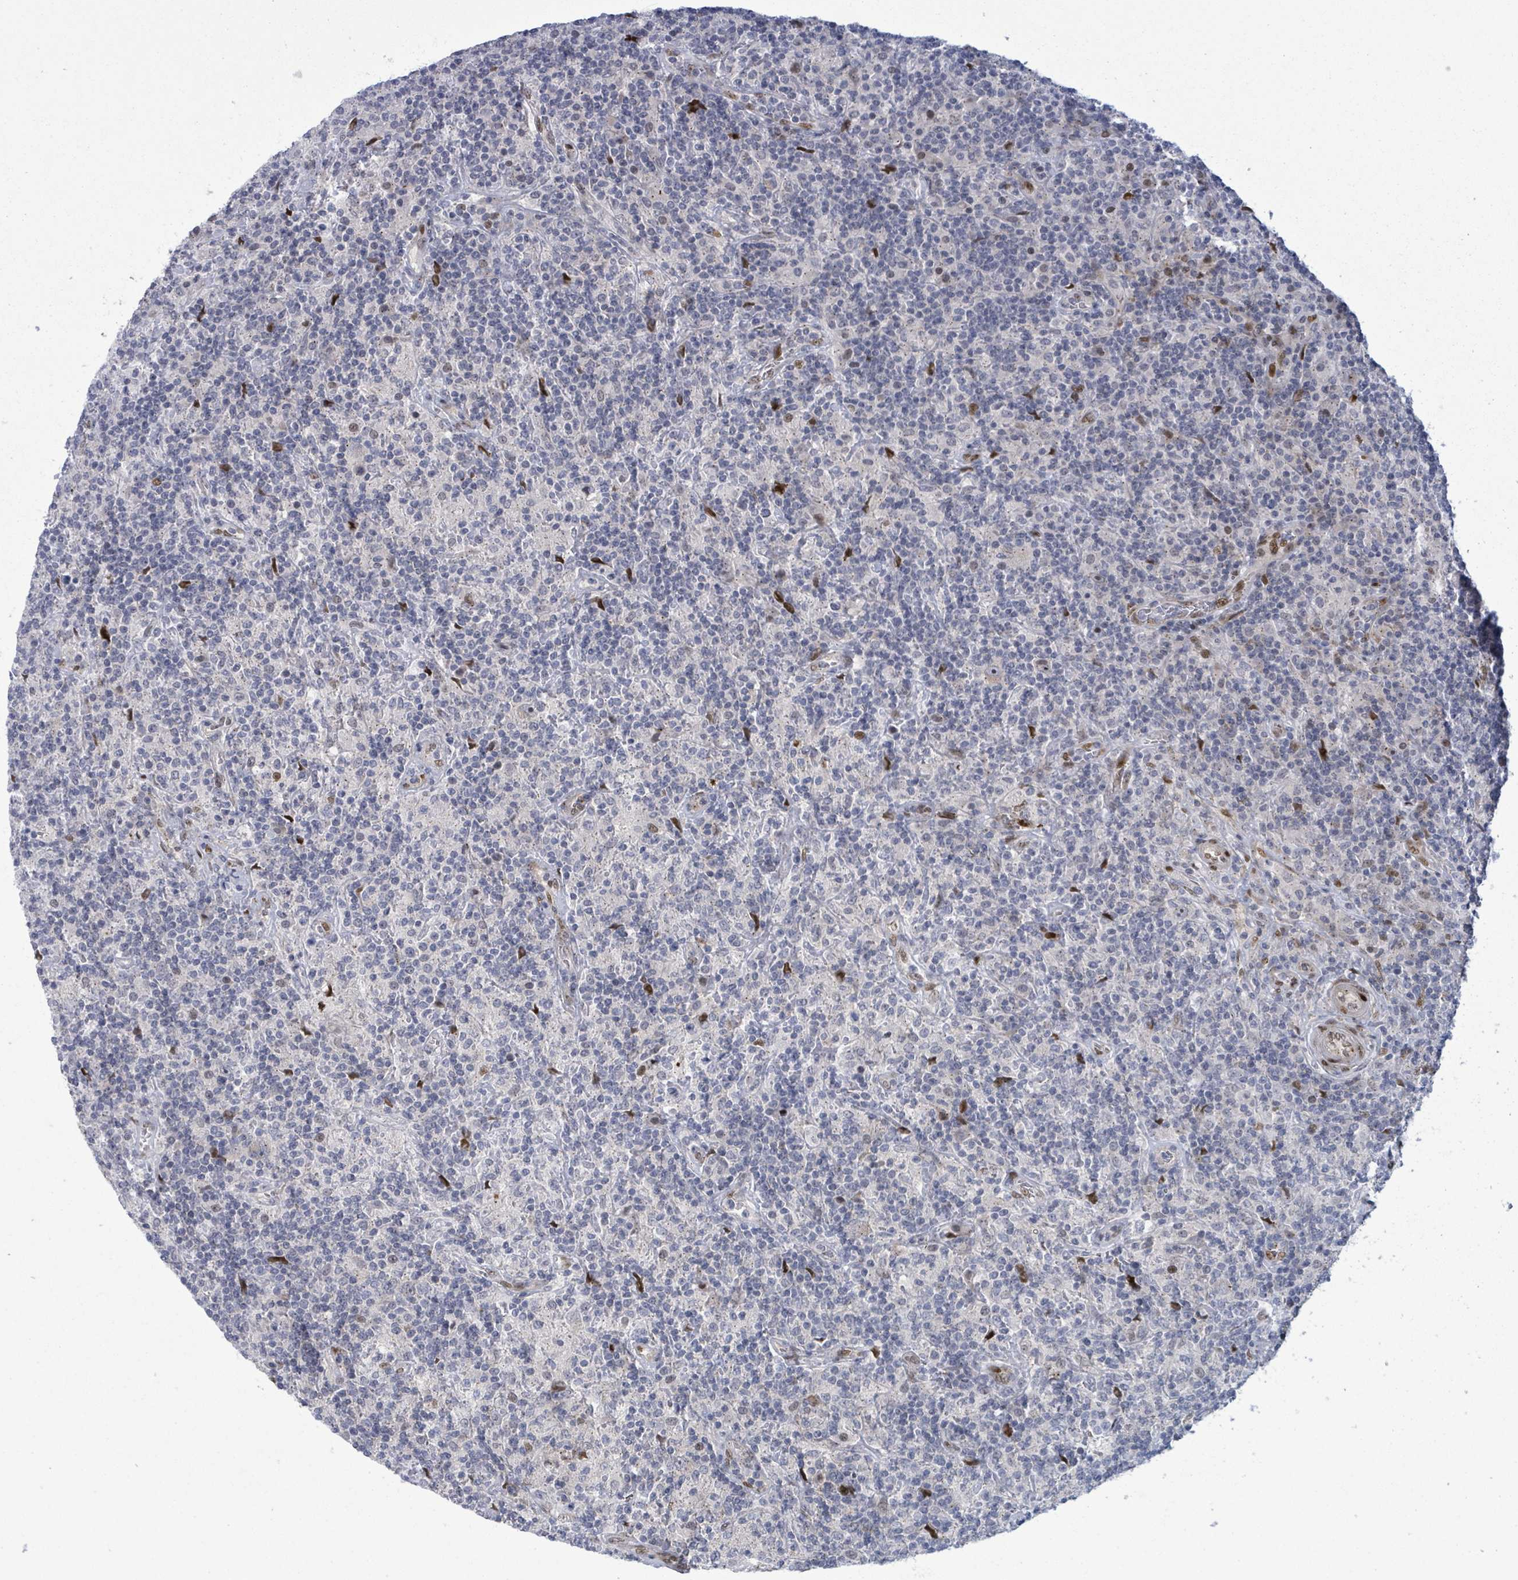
{"staining": {"intensity": "negative", "quantity": "none", "location": "none"}, "tissue": "lymphoma", "cell_type": "Tumor cells", "image_type": "cancer", "snomed": [{"axis": "morphology", "description": "Hodgkin's disease, NOS"}, {"axis": "topography", "description": "Lymph node"}], "caption": "There is no significant staining in tumor cells of lymphoma.", "gene": "TUSC1", "patient": {"sex": "male", "age": 70}}